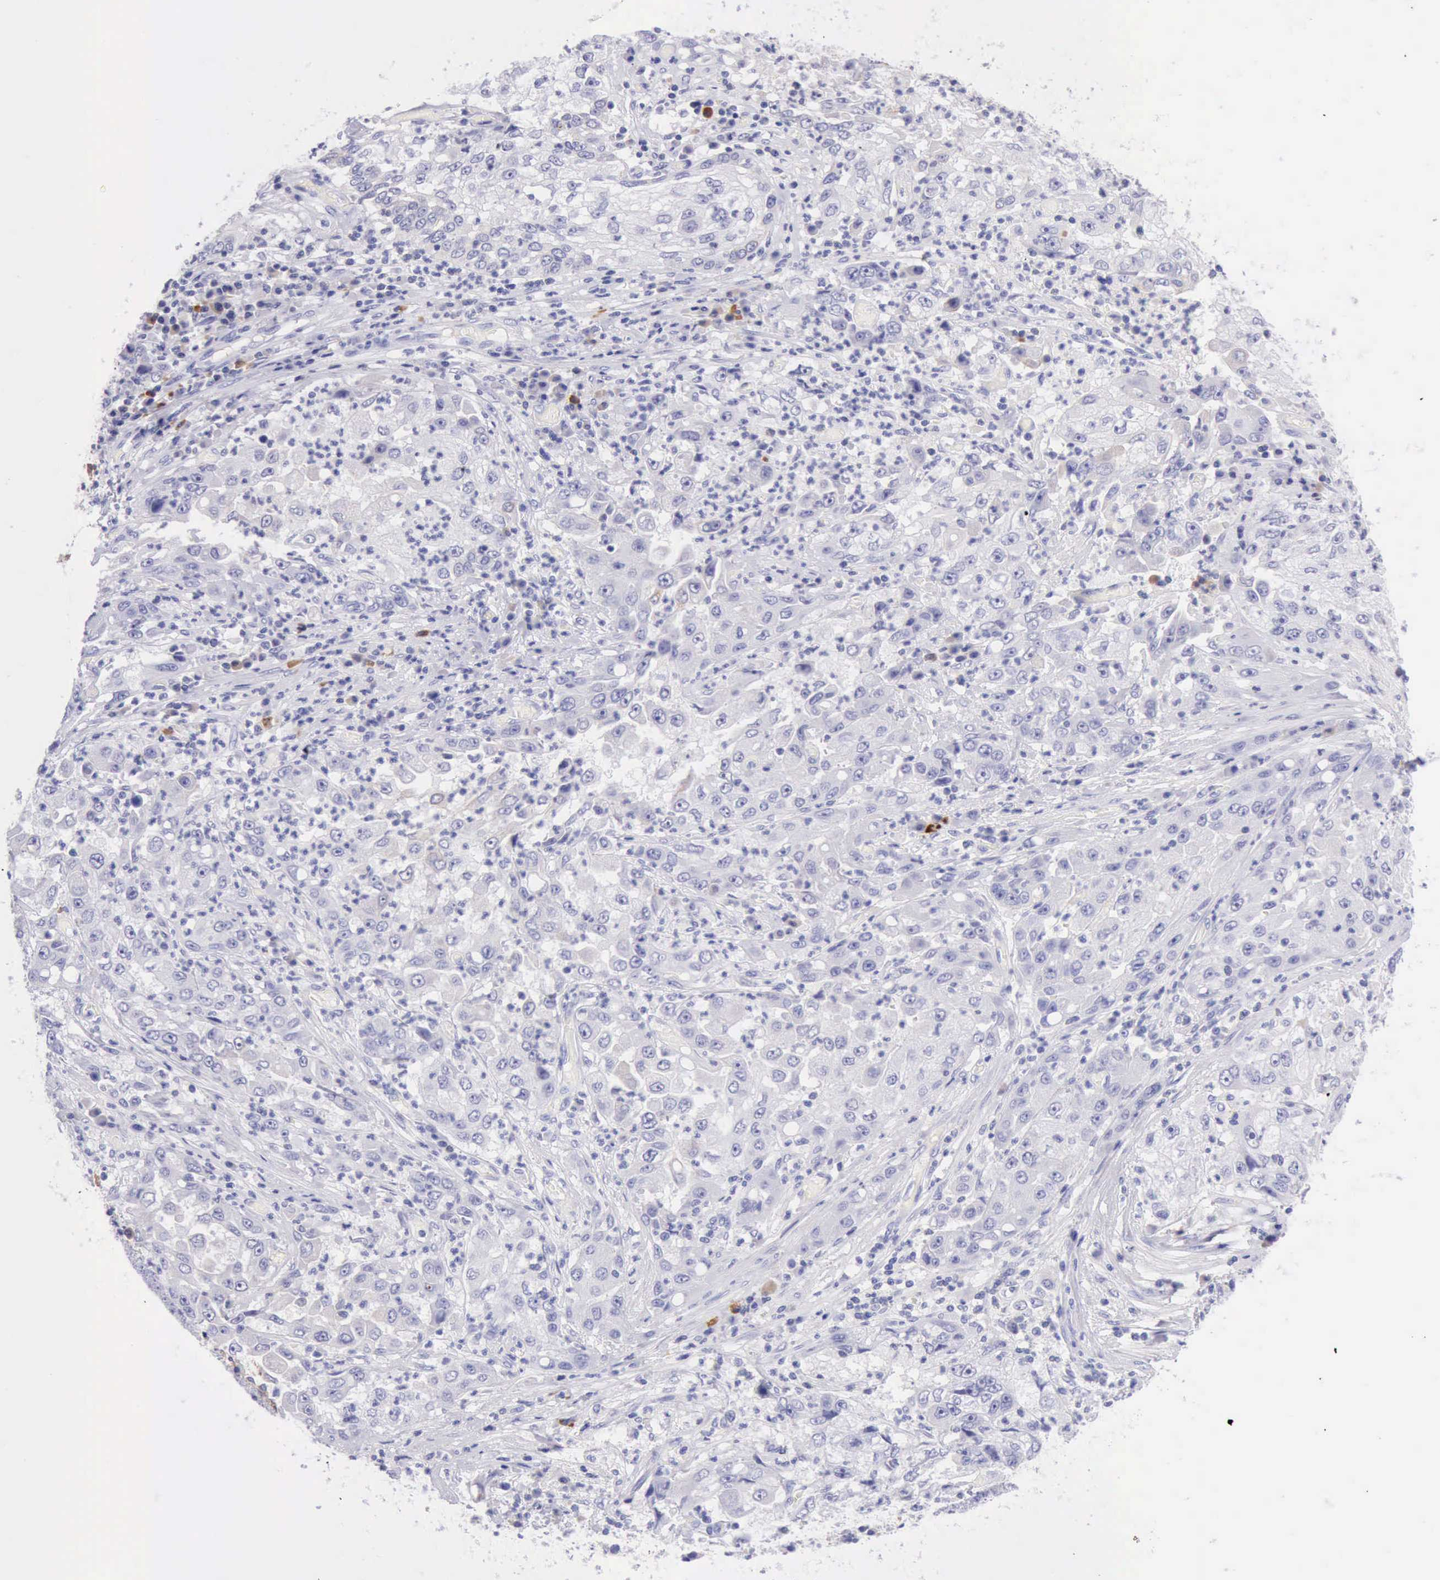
{"staining": {"intensity": "negative", "quantity": "none", "location": "none"}, "tissue": "cervical cancer", "cell_type": "Tumor cells", "image_type": "cancer", "snomed": [{"axis": "morphology", "description": "Squamous cell carcinoma, NOS"}, {"axis": "topography", "description": "Cervix"}], "caption": "This is an IHC histopathology image of cervical squamous cell carcinoma. There is no staining in tumor cells.", "gene": "KRT8", "patient": {"sex": "female", "age": 36}}